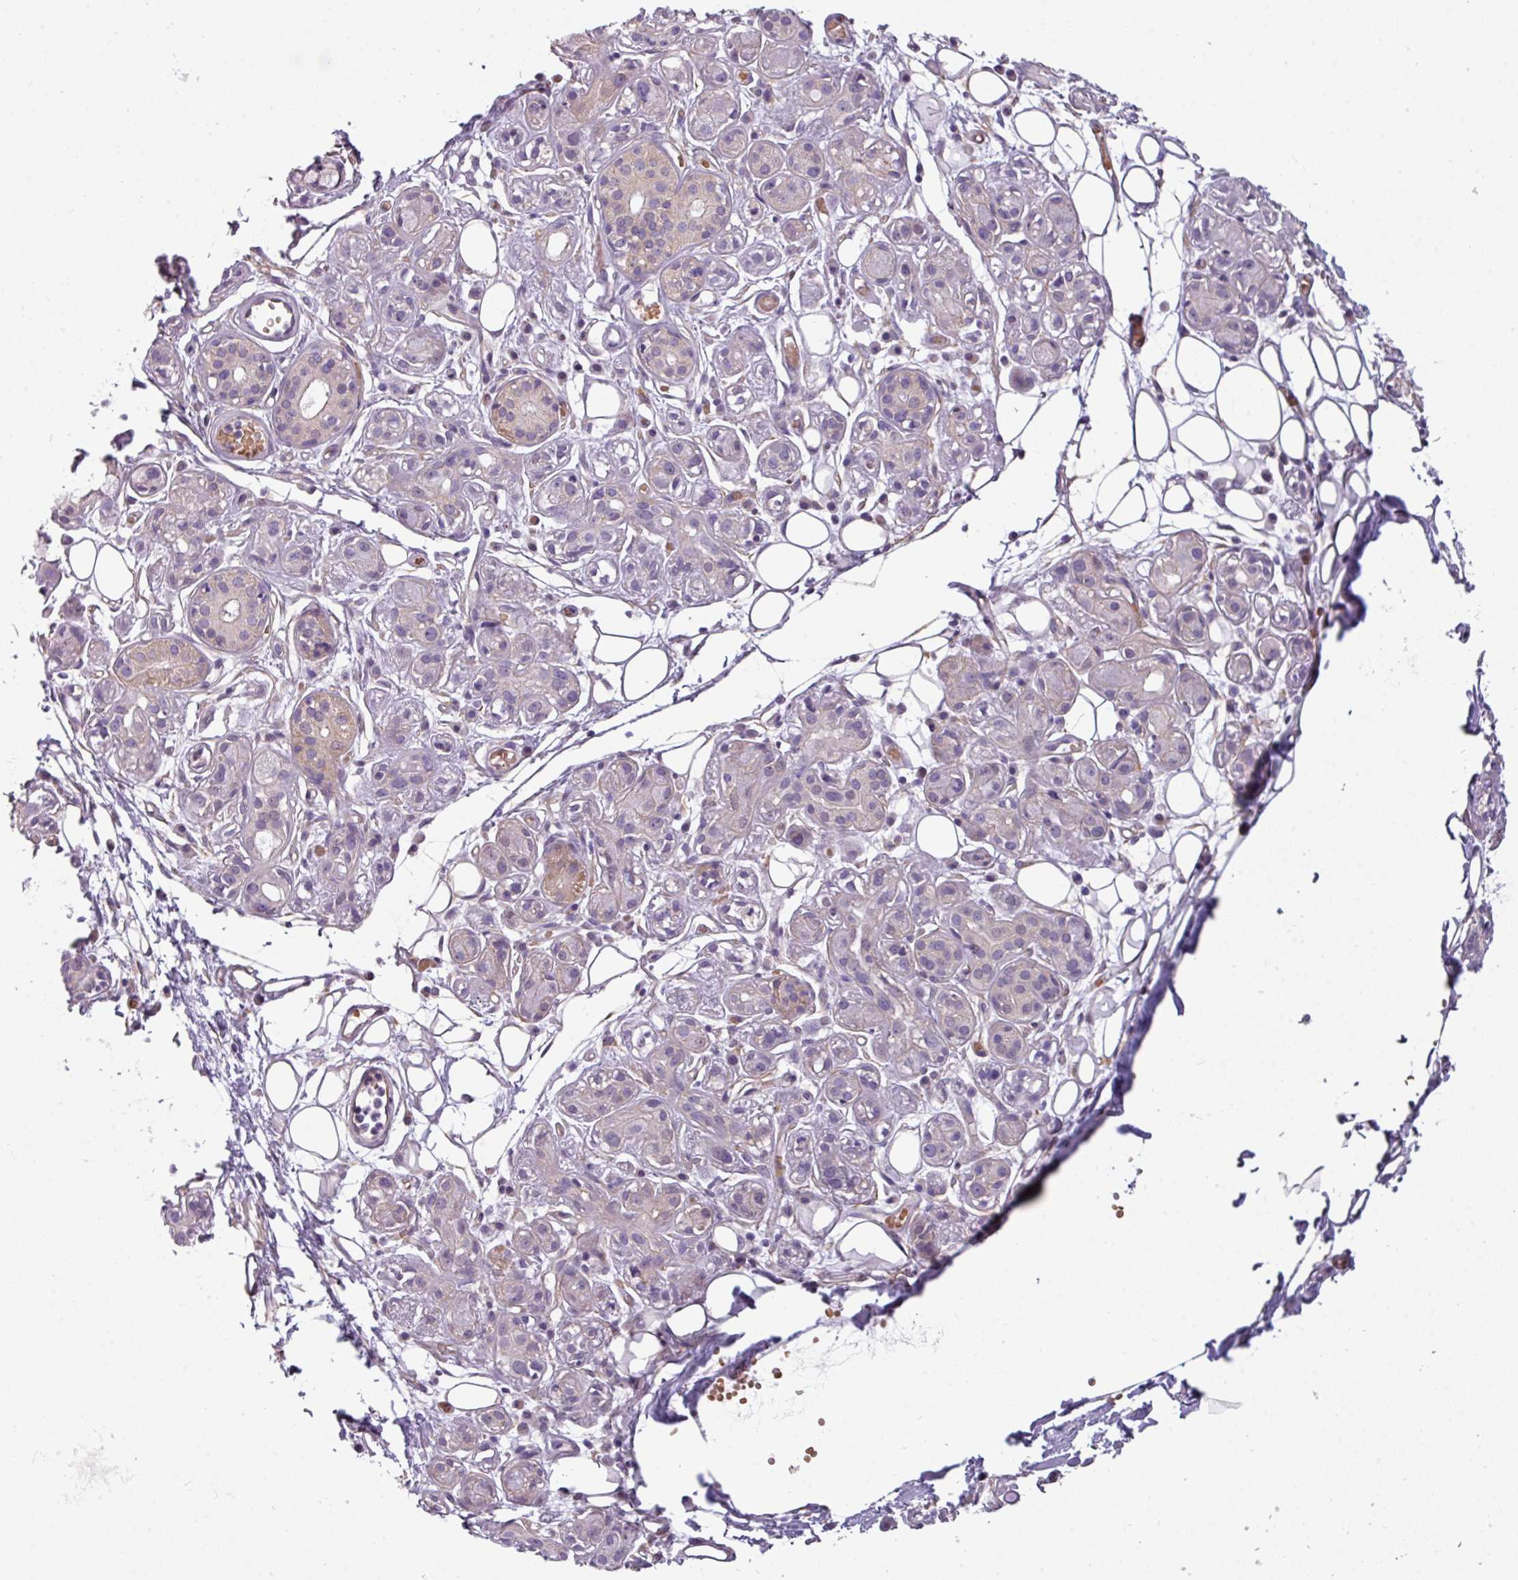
{"staining": {"intensity": "weak", "quantity": "<25%", "location": "cytoplasmic/membranous"}, "tissue": "salivary gland", "cell_type": "Glandular cells", "image_type": "normal", "snomed": [{"axis": "morphology", "description": "Normal tissue, NOS"}, {"axis": "topography", "description": "Salivary gland"}], "caption": "High power microscopy histopathology image of an immunohistochemistry (IHC) micrograph of benign salivary gland, revealing no significant positivity in glandular cells.", "gene": "BUD23", "patient": {"sex": "male", "age": 54}}